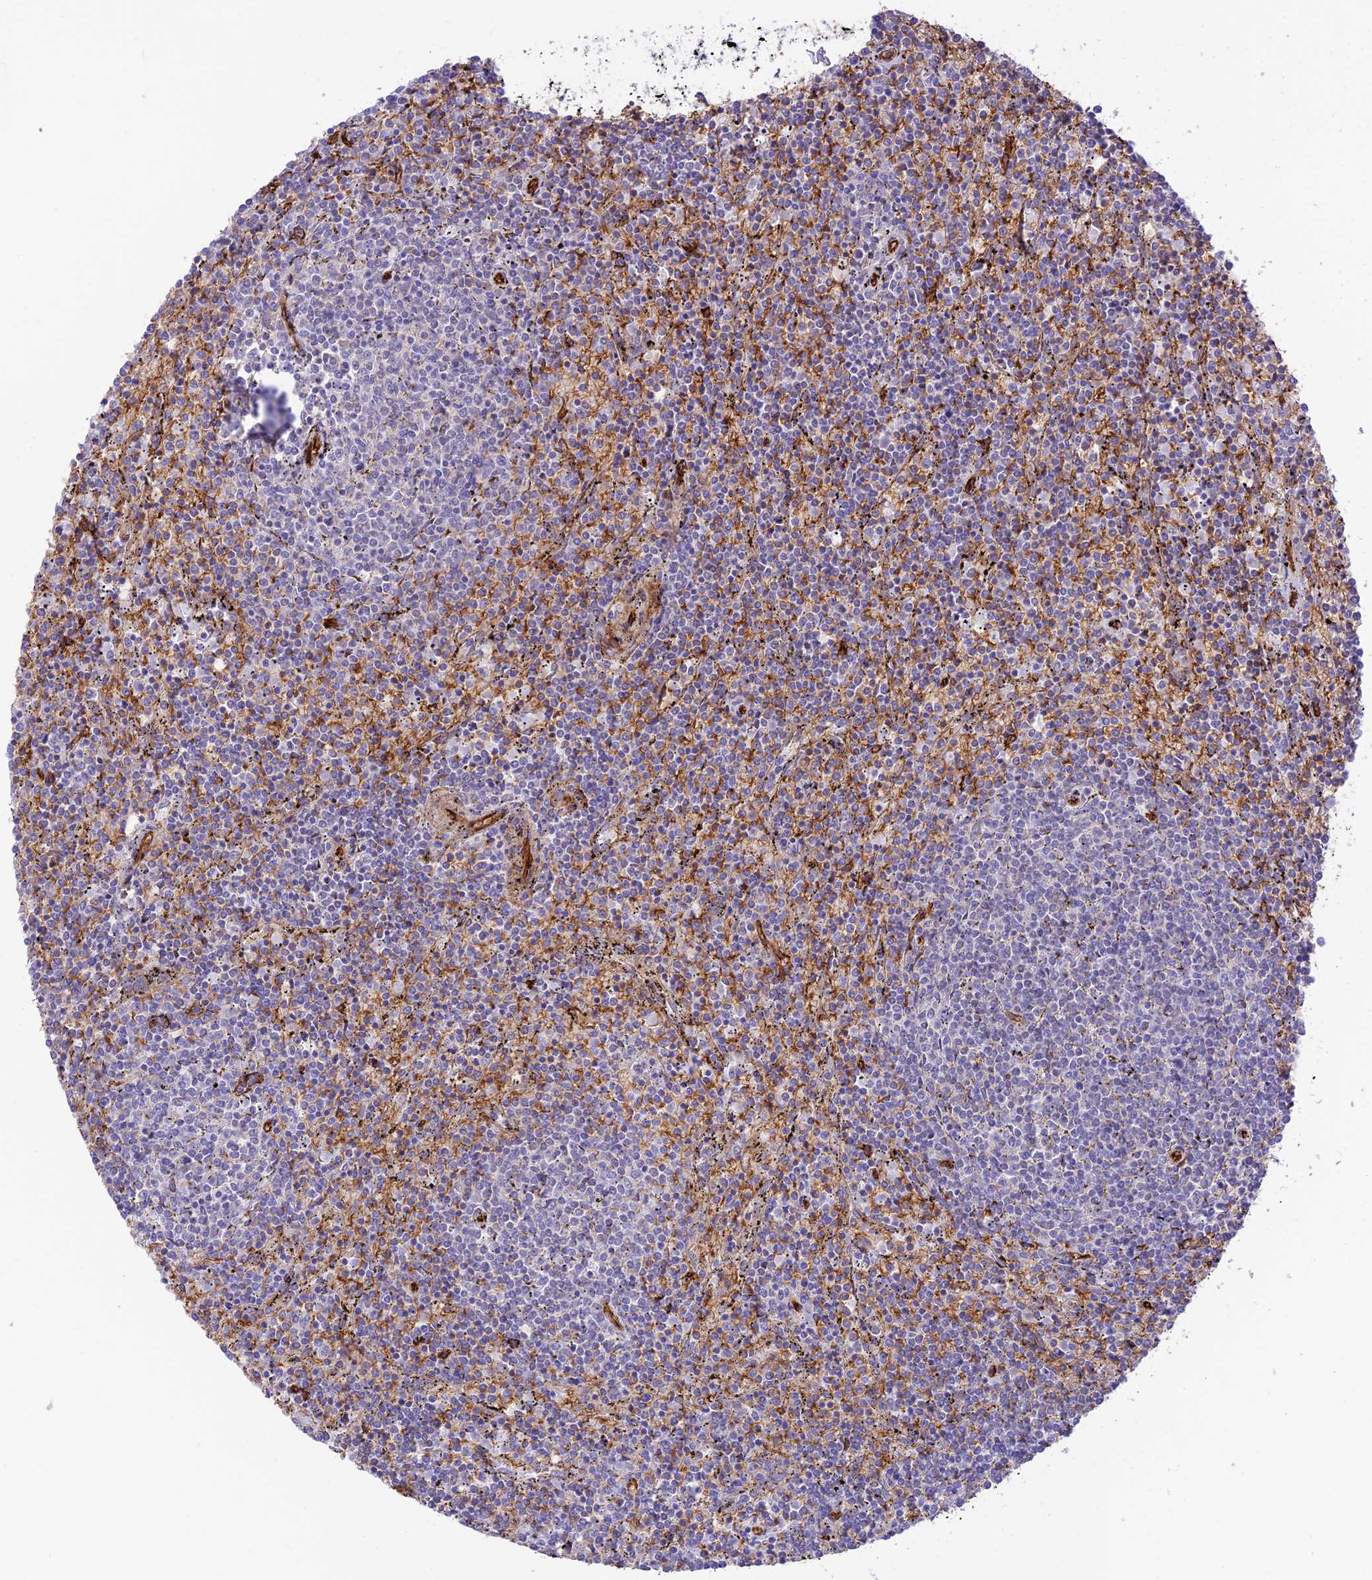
{"staining": {"intensity": "negative", "quantity": "none", "location": "none"}, "tissue": "lymphoma", "cell_type": "Tumor cells", "image_type": "cancer", "snomed": [{"axis": "morphology", "description": "Malignant lymphoma, non-Hodgkin's type, Low grade"}, {"axis": "topography", "description": "Spleen"}], "caption": "Tumor cells show no significant protein staining in malignant lymphoma, non-Hodgkin's type (low-grade).", "gene": "YPEL5", "patient": {"sex": "female", "age": 50}}